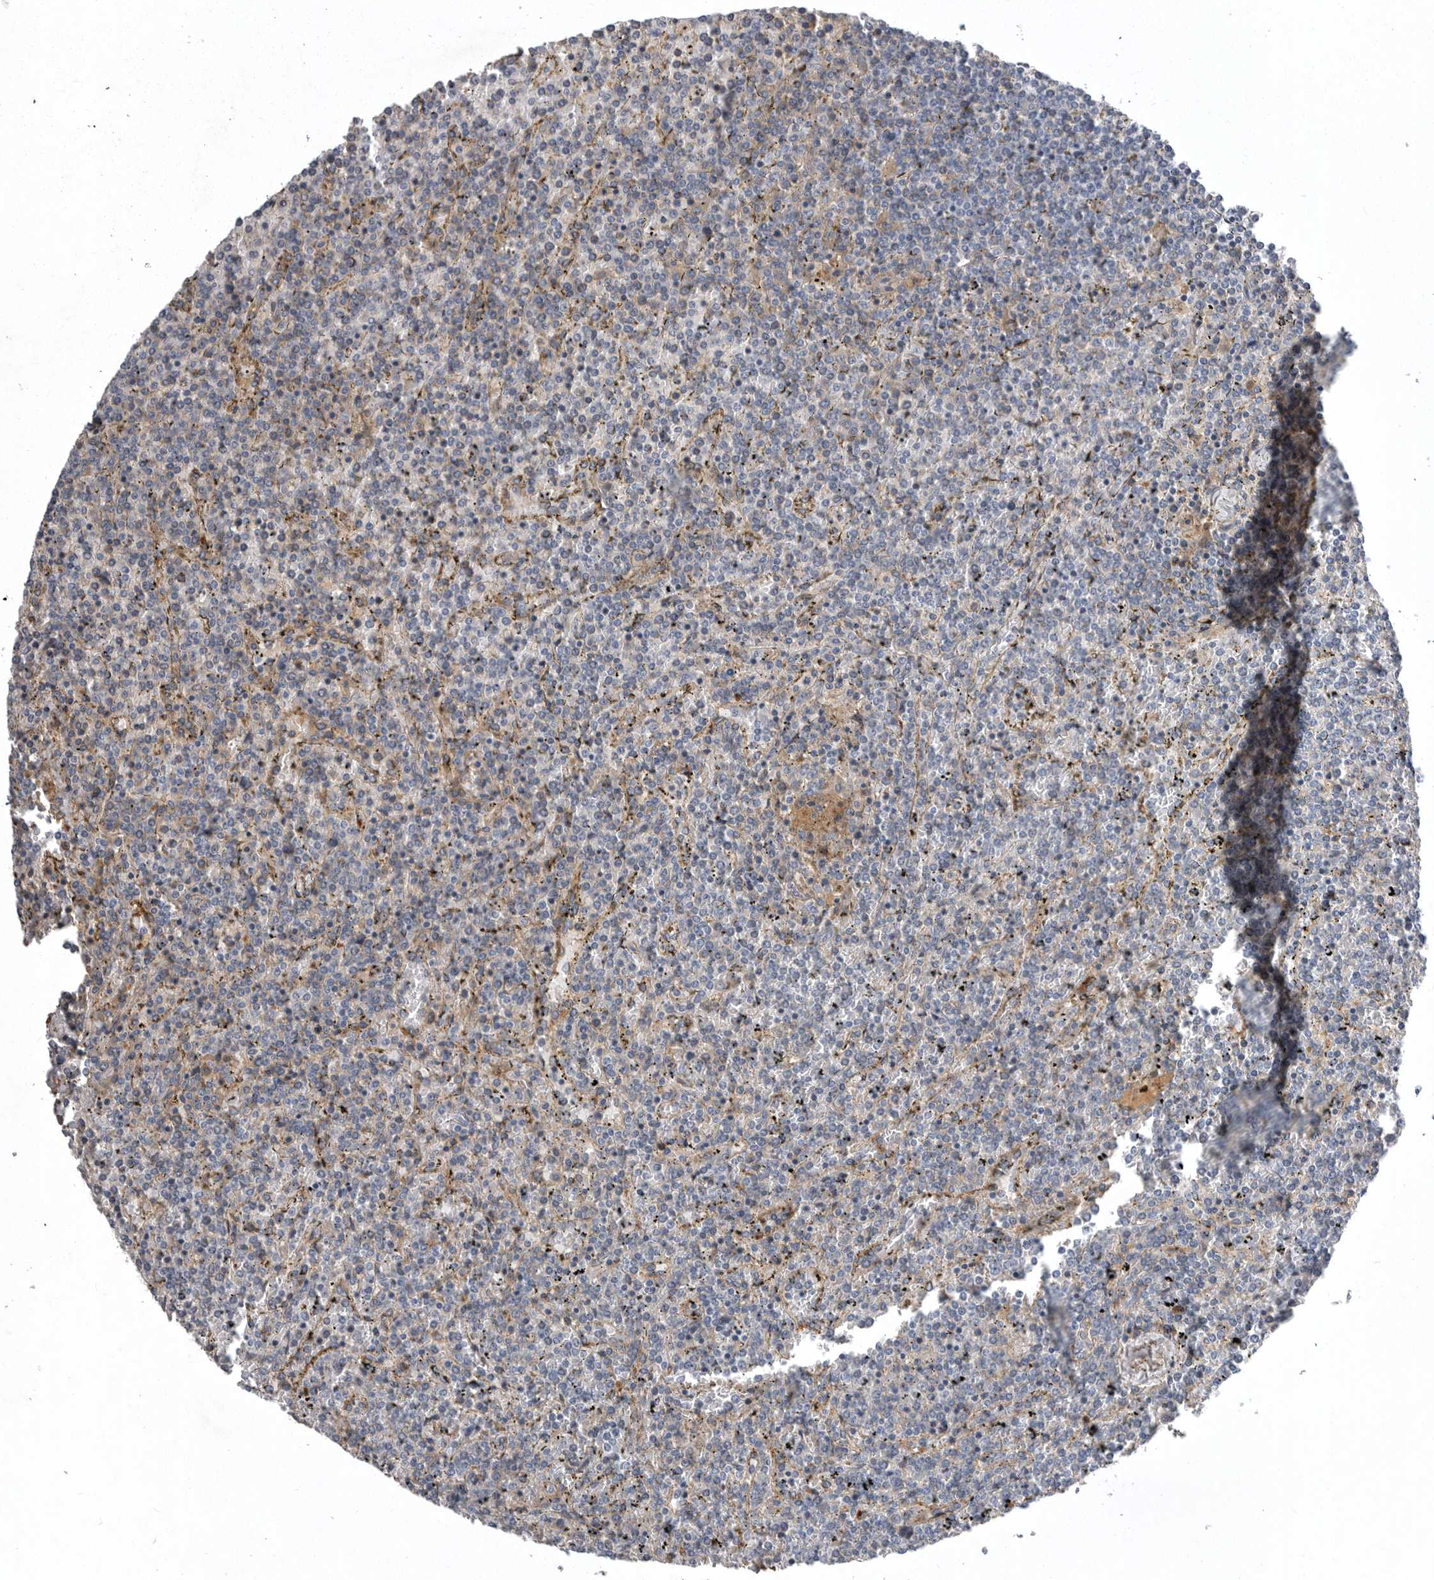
{"staining": {"intensity": "negative", "quantity": "none", "location": "none"}, "tissue": "lymphoma", "cell_type": "Tumor cells", "image_type": "cancer", "snomed": [{"axis": "morphology", "description": "Malignant lymphoma, non-Hodgkin's type, Low grade"}, {"axis": "topography", "description": "Spleen"}], "caption": "Immunohistochemical staining of human low-grade malignant lymphoma, non-Hodgkin's type displays no significant expression in tumor cells.", "gene": "CRP", "patient": {"sex": "female", "age": 19}}